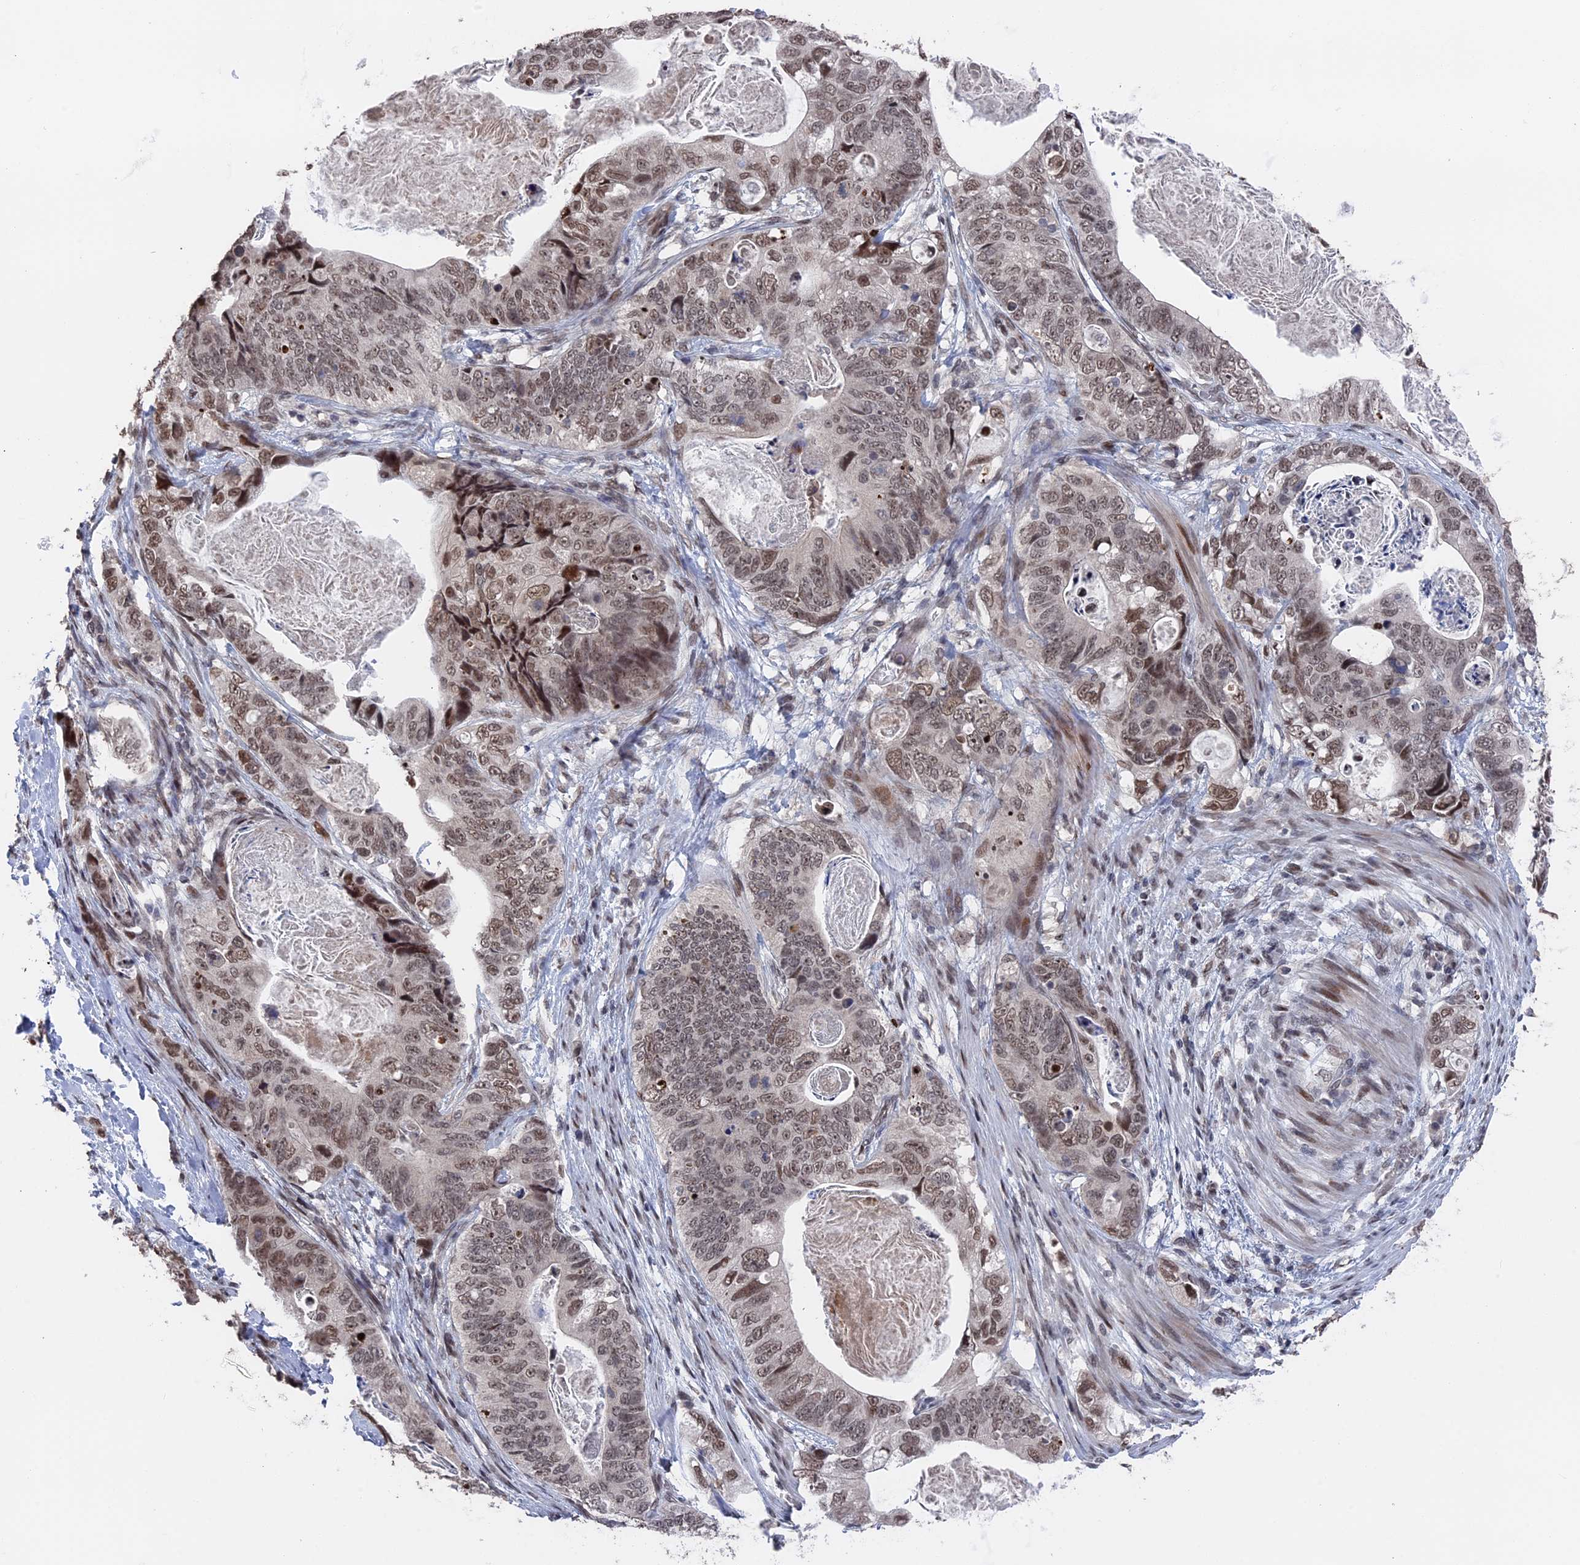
{"staining": {"intensity": "moderate", "quantity": ">75%", "location": "nuclear"}, "tissue": "stomach cancer", "cell_type": "Tumor cells", "image_type": "cancer", "snomed": [{"axis": "morphology", "description": "Normal tissue, NOS"}, {"axis": "morphology", "description": "Adenocarcinoma, NOS"}, {"axis": "topography", "description": "Stomach"}], "caption": "Human stomach cancer stained with a brown dye demonstrates moderate nuclear positive expression in approximately >75% of tumor cells.", "gene": "NR2C2AP", "patient": {"sex": "female", "age": 89}}